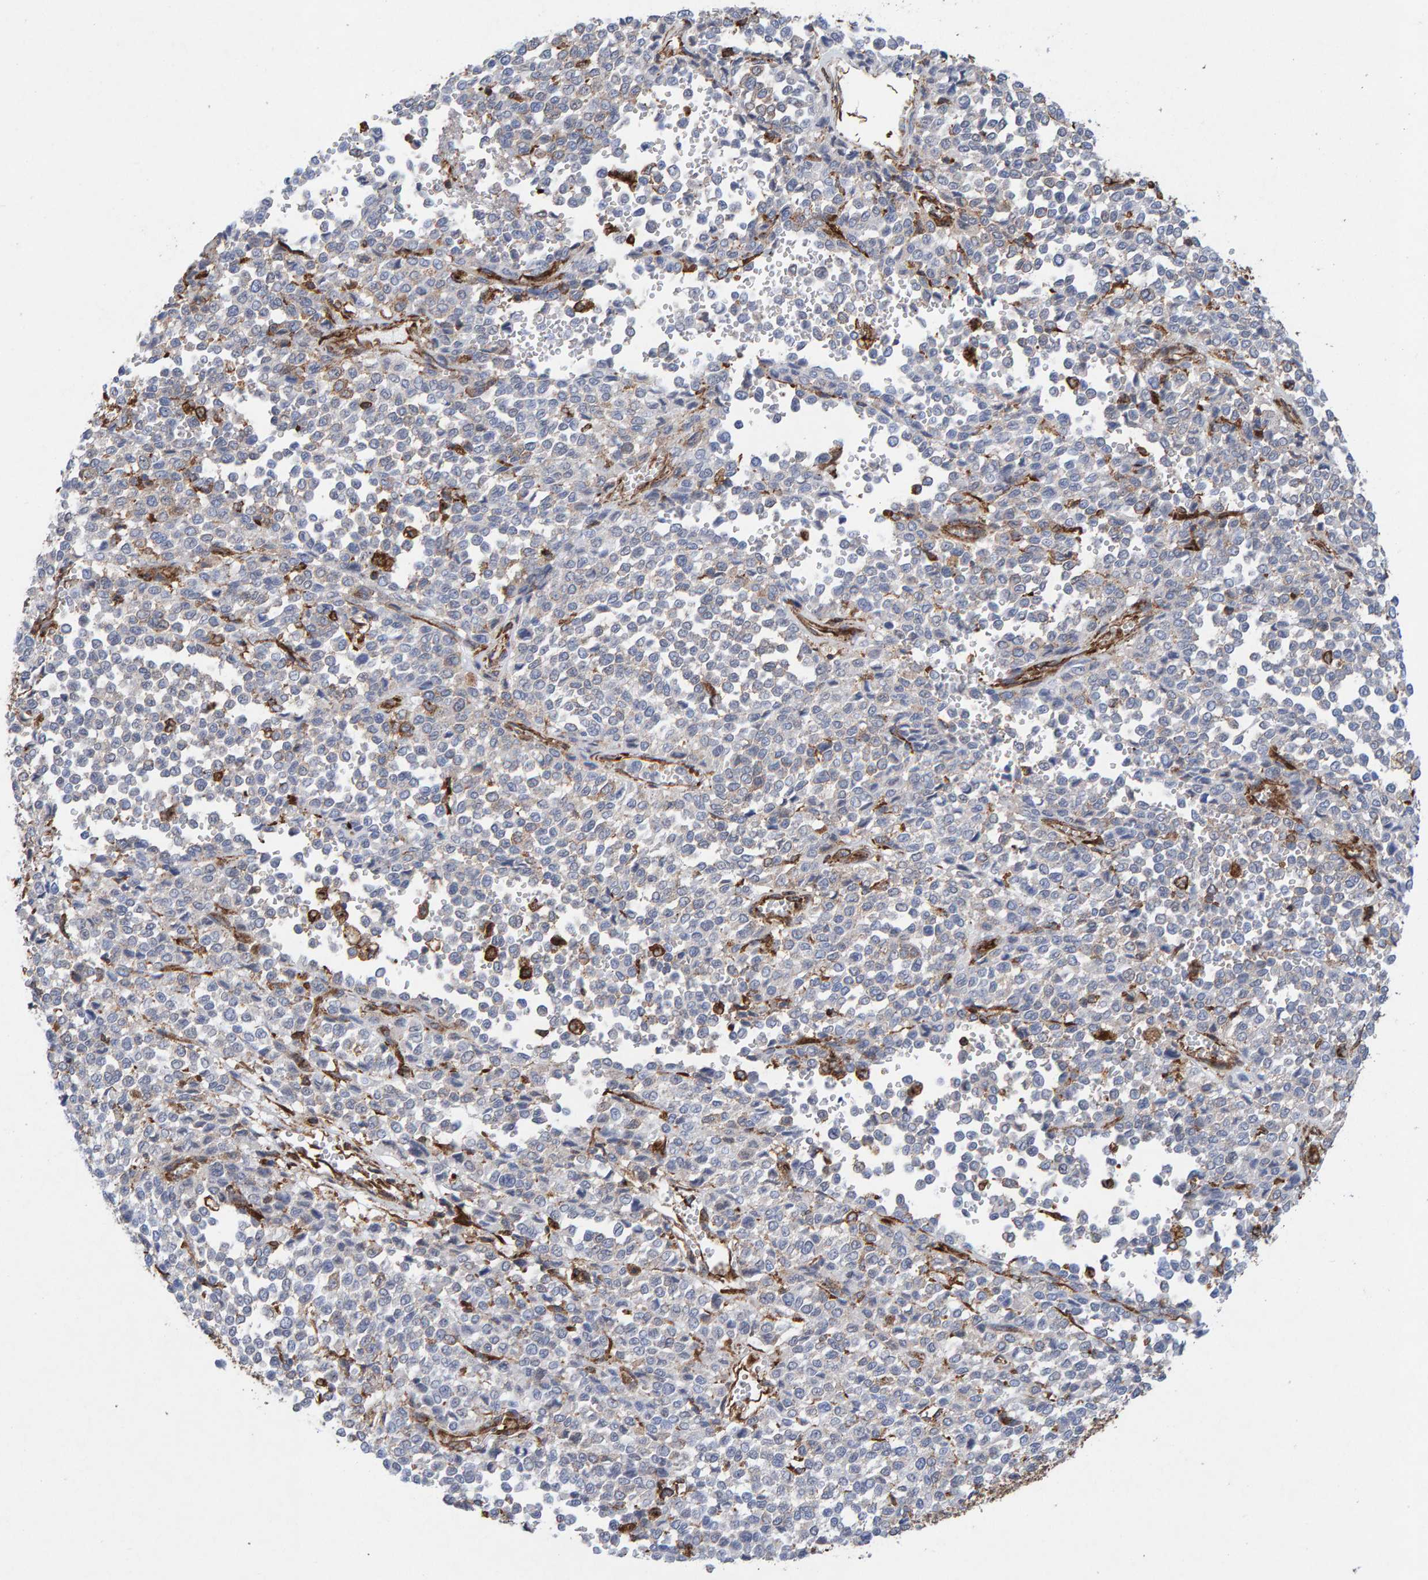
{"staining": {"intensity": "negative", "quantity": "none", "location": "none"}, "tissue": "melanoma", "cell_type": "Tumor cells", "image_type": "cancer", "snomed": [{"axis": "morphology", "description": "Malignant melanoma, Metastatic site"}, {"axis": "topography", "description": "Pancreas"}], "caption": "Immunohistochemistry (IHC) photomicrograph of neoplastic tissue: malignant melanoma (metastatic site) stained with DAB demonstrates no significant protein expression in tumor cells.", "gene": "MVP", "patient": {"sex": "female", "age": 30}}